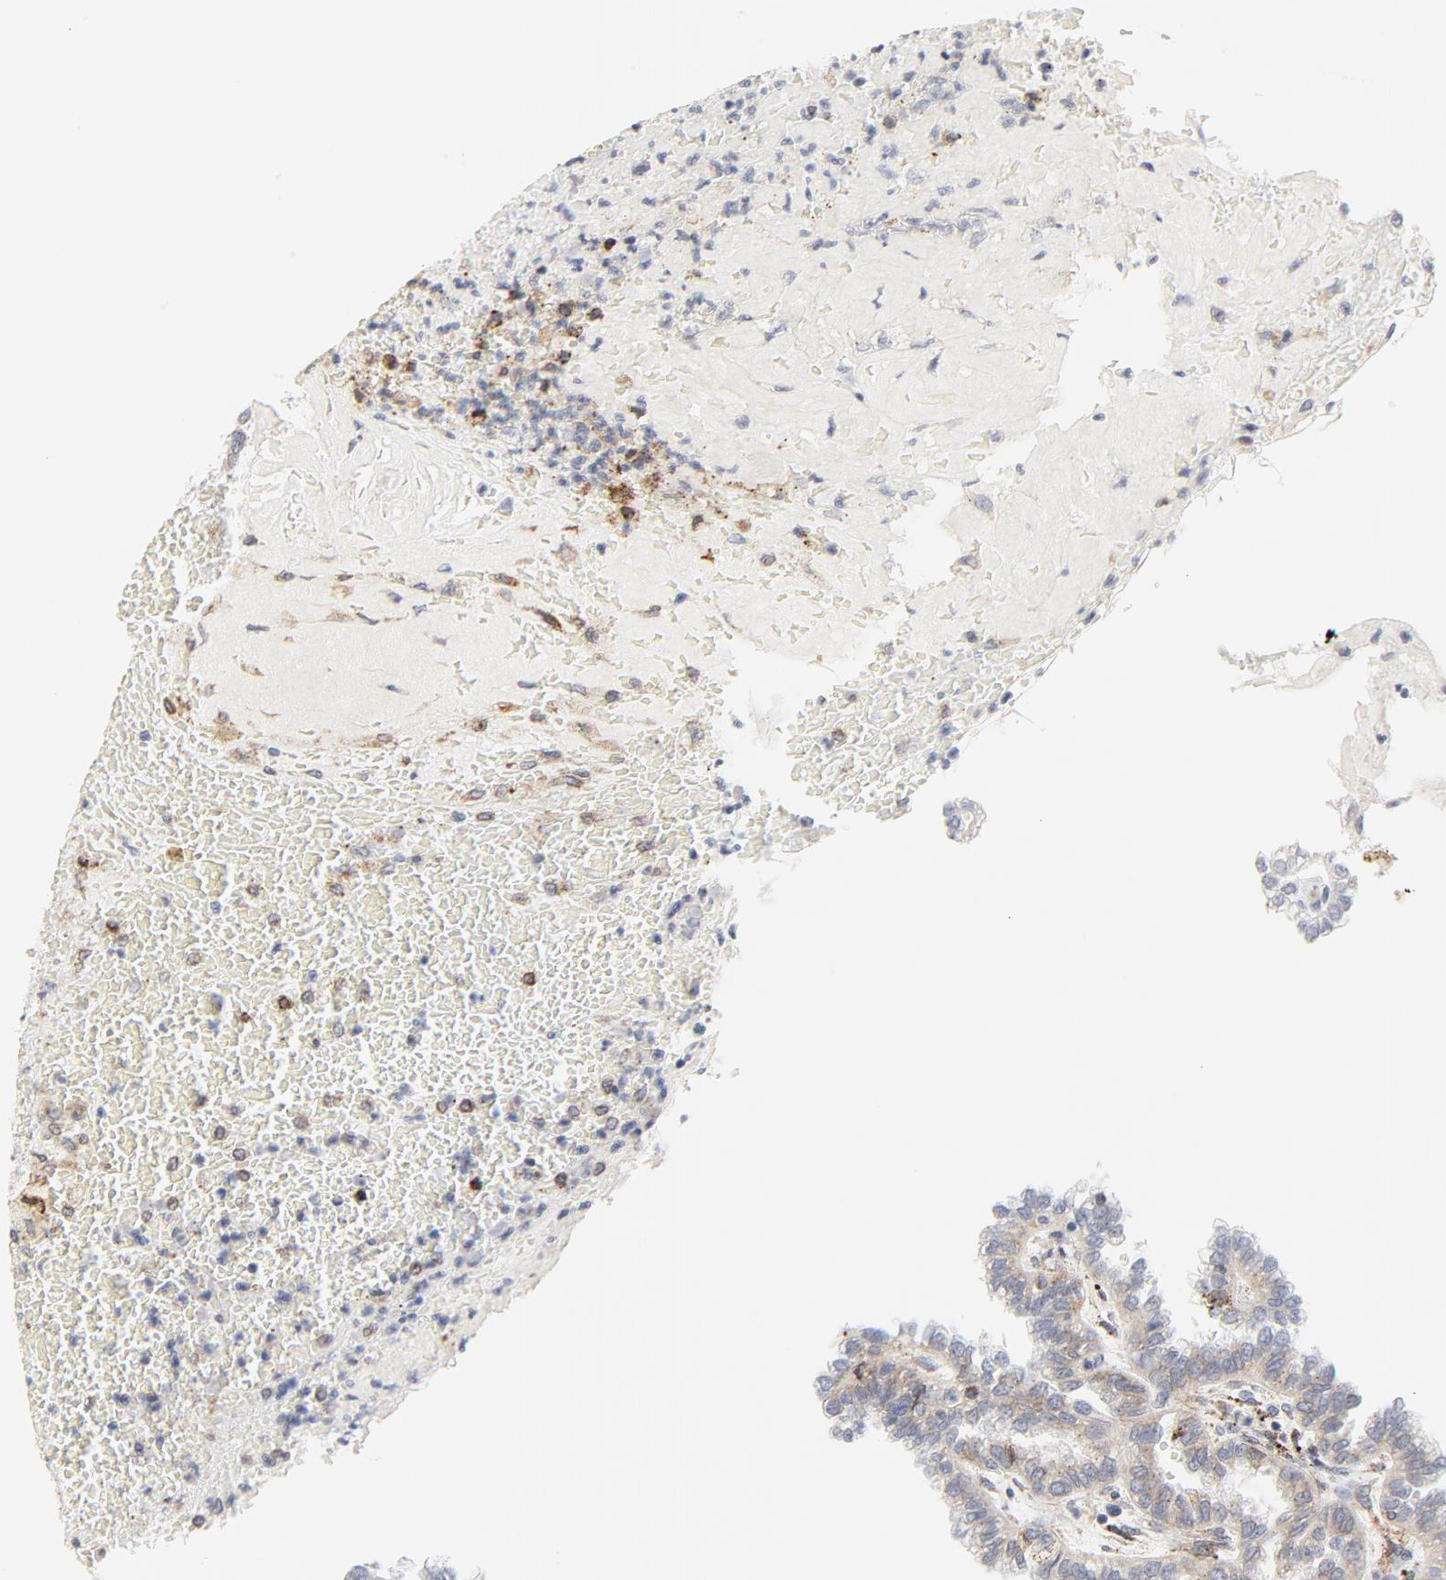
{"staining": {"intensity": "weak", "quantity": ">75%", "location": "cytoplasmic/membranous"}, "tissue": "renal cancer", "cell_type": "Tumor cells", "image_type": "cancer", "snomed": [{"axis": "morphology", "description": "Inflammation, NOS"}, {"axis": "morphology", "description": "Adenocarcinoma, NOS"}, {"axis": "topography", "description": "Kidney"}], "caption": "Renal cancer (adenocarcinoma) stained with a protein marker shows weak staining in tumor cells.", "gene": "LRP6", "patient": {"sex": "male", "age": 68}}